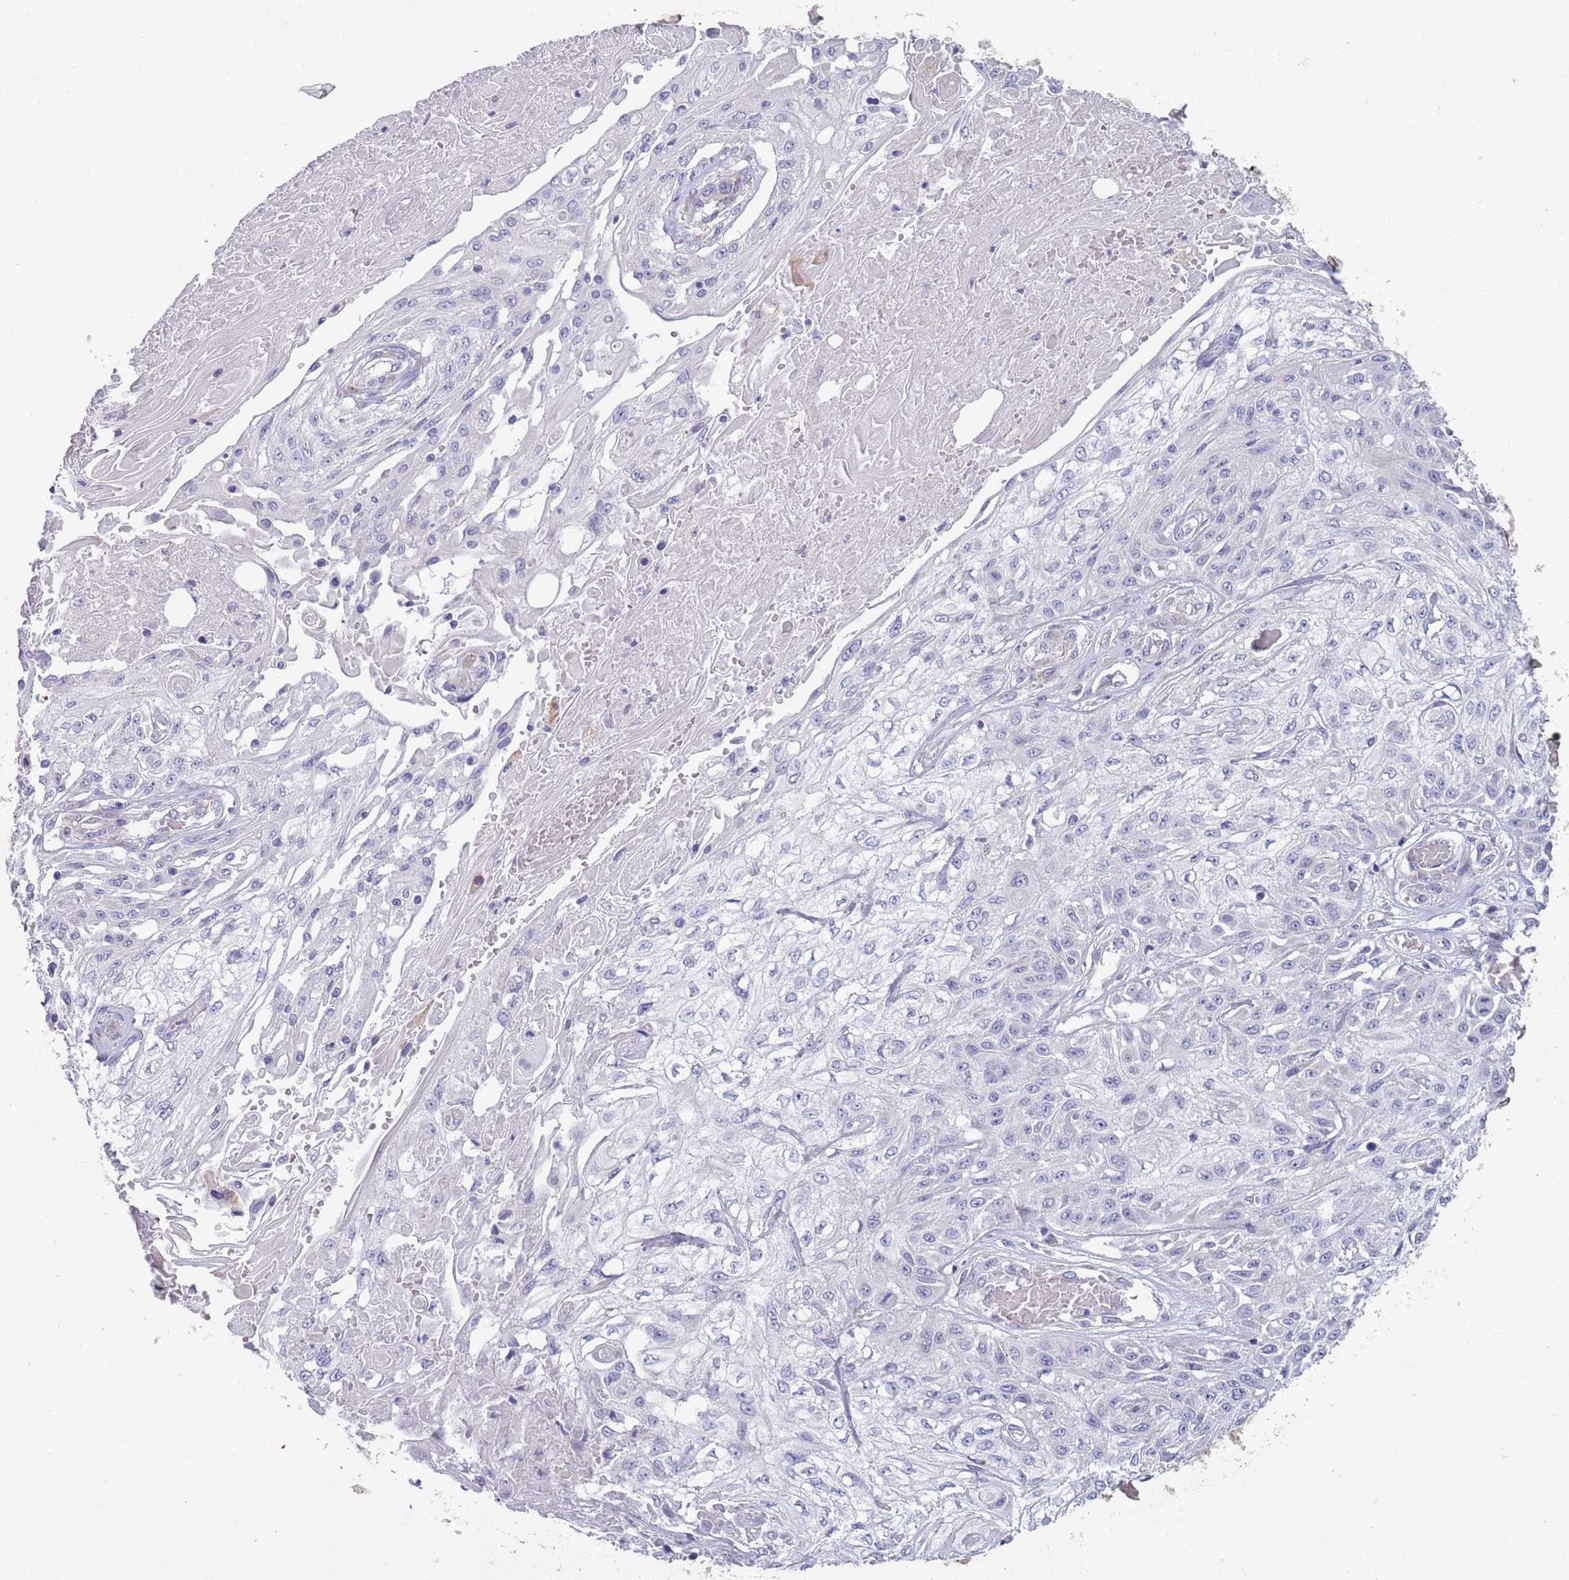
{"staining": {"intensity": "negative", "quantity": "none", "location": "none"}, "tissue": "skin cancer", "cell_type": "Tumor cells", "image_type": "cancer", "snomed": [{"axis": "morphology", "description": "Squamous cell carcinoma, NOS"}, {"axis": "morphology", "description": "Squamous cell carcinoma, metastatic, NOS"}, {"axis": "topography", "description": "Skin"}, {"axis": "topography", "description": "Lymph node"}], "caption": "This photomicrograph is of skin metastatic squamous cell carcinoma stained with immunohistochemistry (IHC) to label a protein in brown with the nuclei are counter-stained blue. There is no staining in tumor cells. (DAB immunohistochemistry (IHC), high magnification).", "gene": "LTB", "patient": {"sex": "male", "age": 75}}